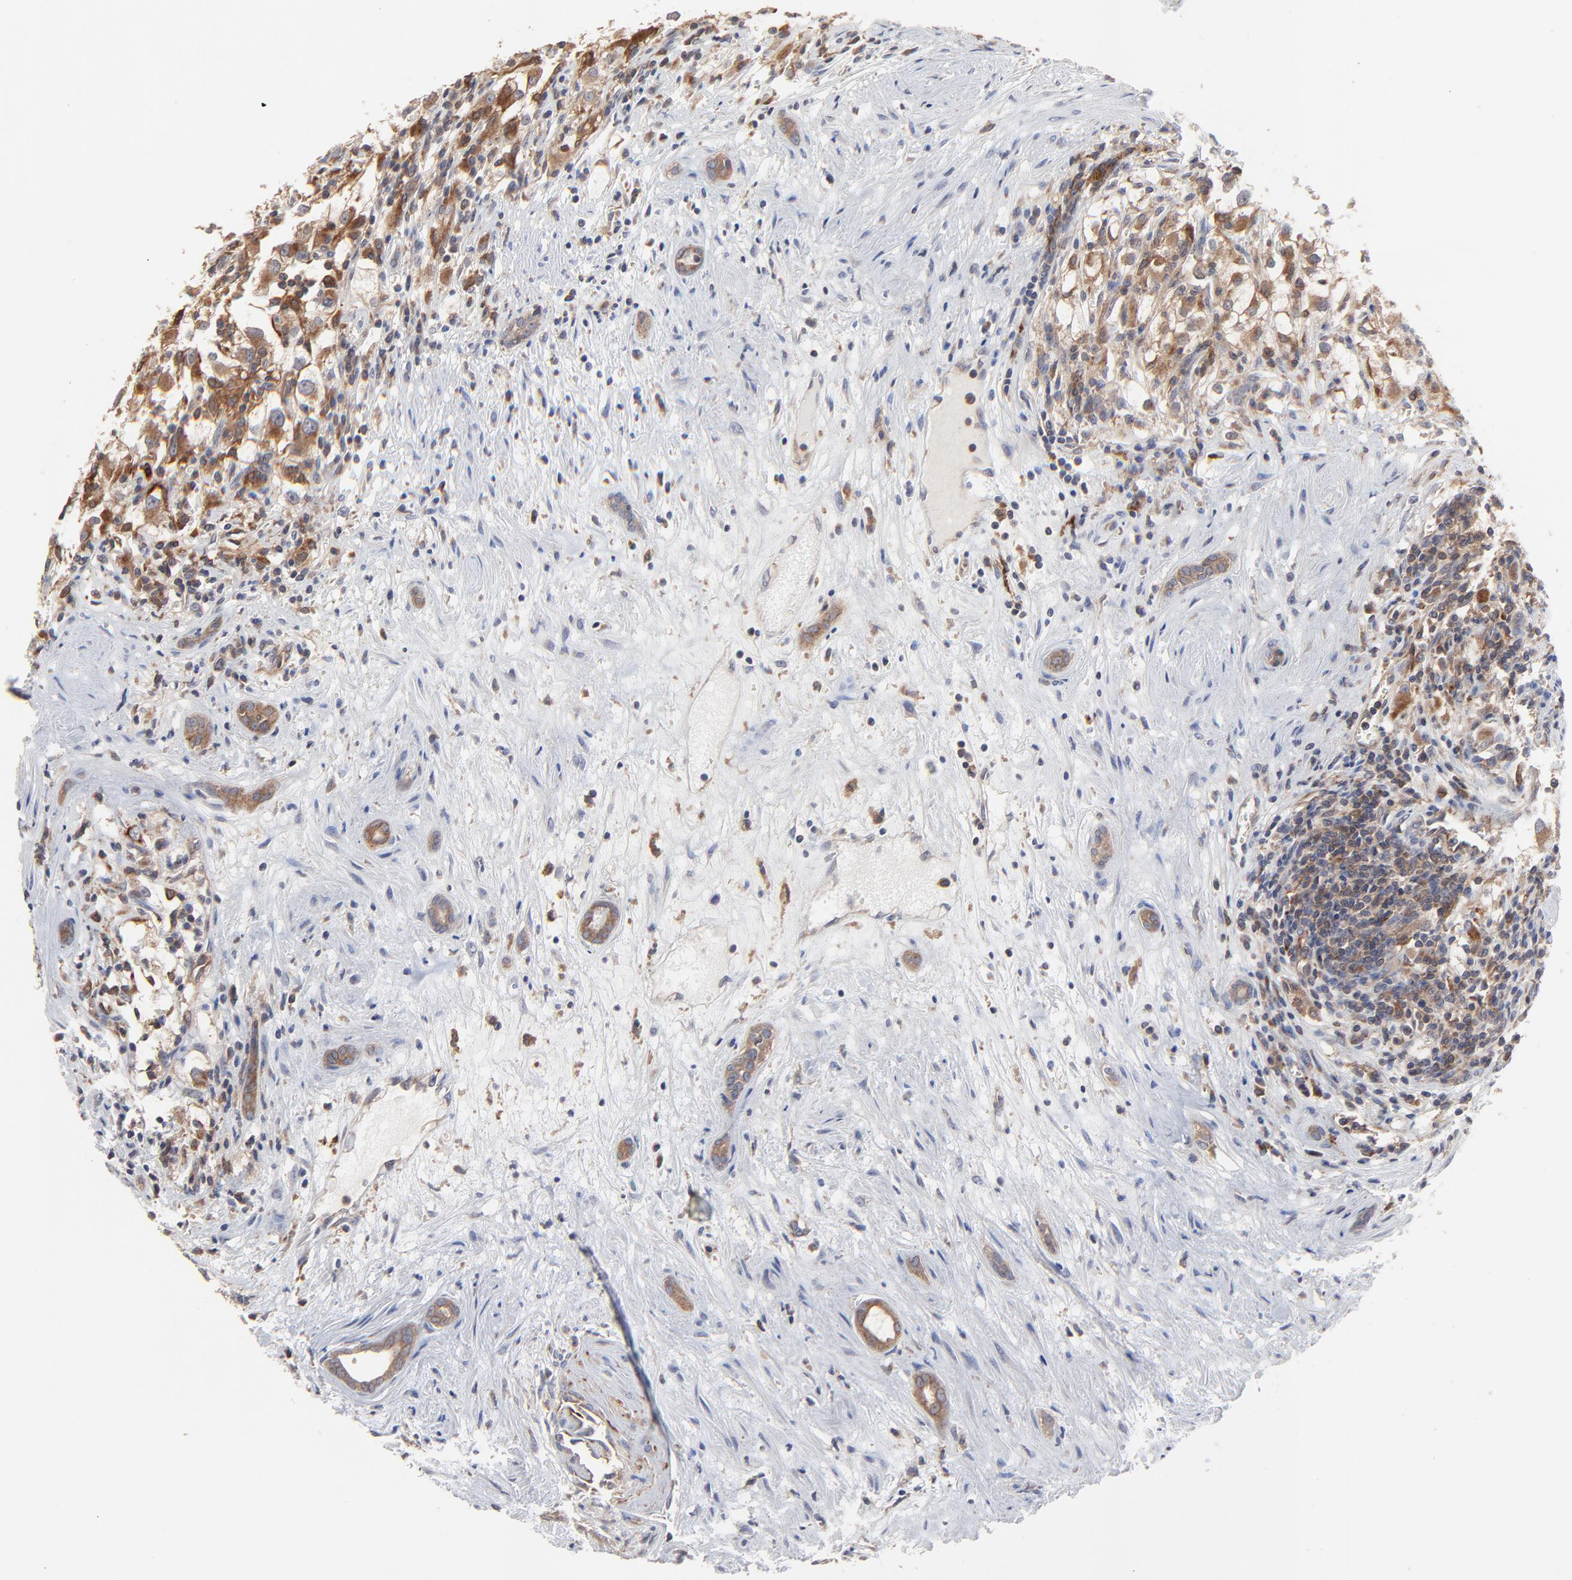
{"staining": {"intensity": "strong", "quantity": ">75%", "location": "cytoplasmic/membranous"}, "tissue": "renal cancer", "cell_type": "Tumor cells", "image_type": "cancer", "snomed": [{"axis": "morphology", "description": "Adenocarcinoma, NOS"}, {"axis": "topography", "description": "Kidney"}], "caption": "Immunohistochemical staining of renal adenocarcinoma exhibits strong cytoplasmic/membranous protein staining in approximately >75% of tumor cells. (DAB = brown stain, brightfield microscopy at high magnification).", "gene": "RAB9A", "patient": {"sex": "female", "age": 52}}